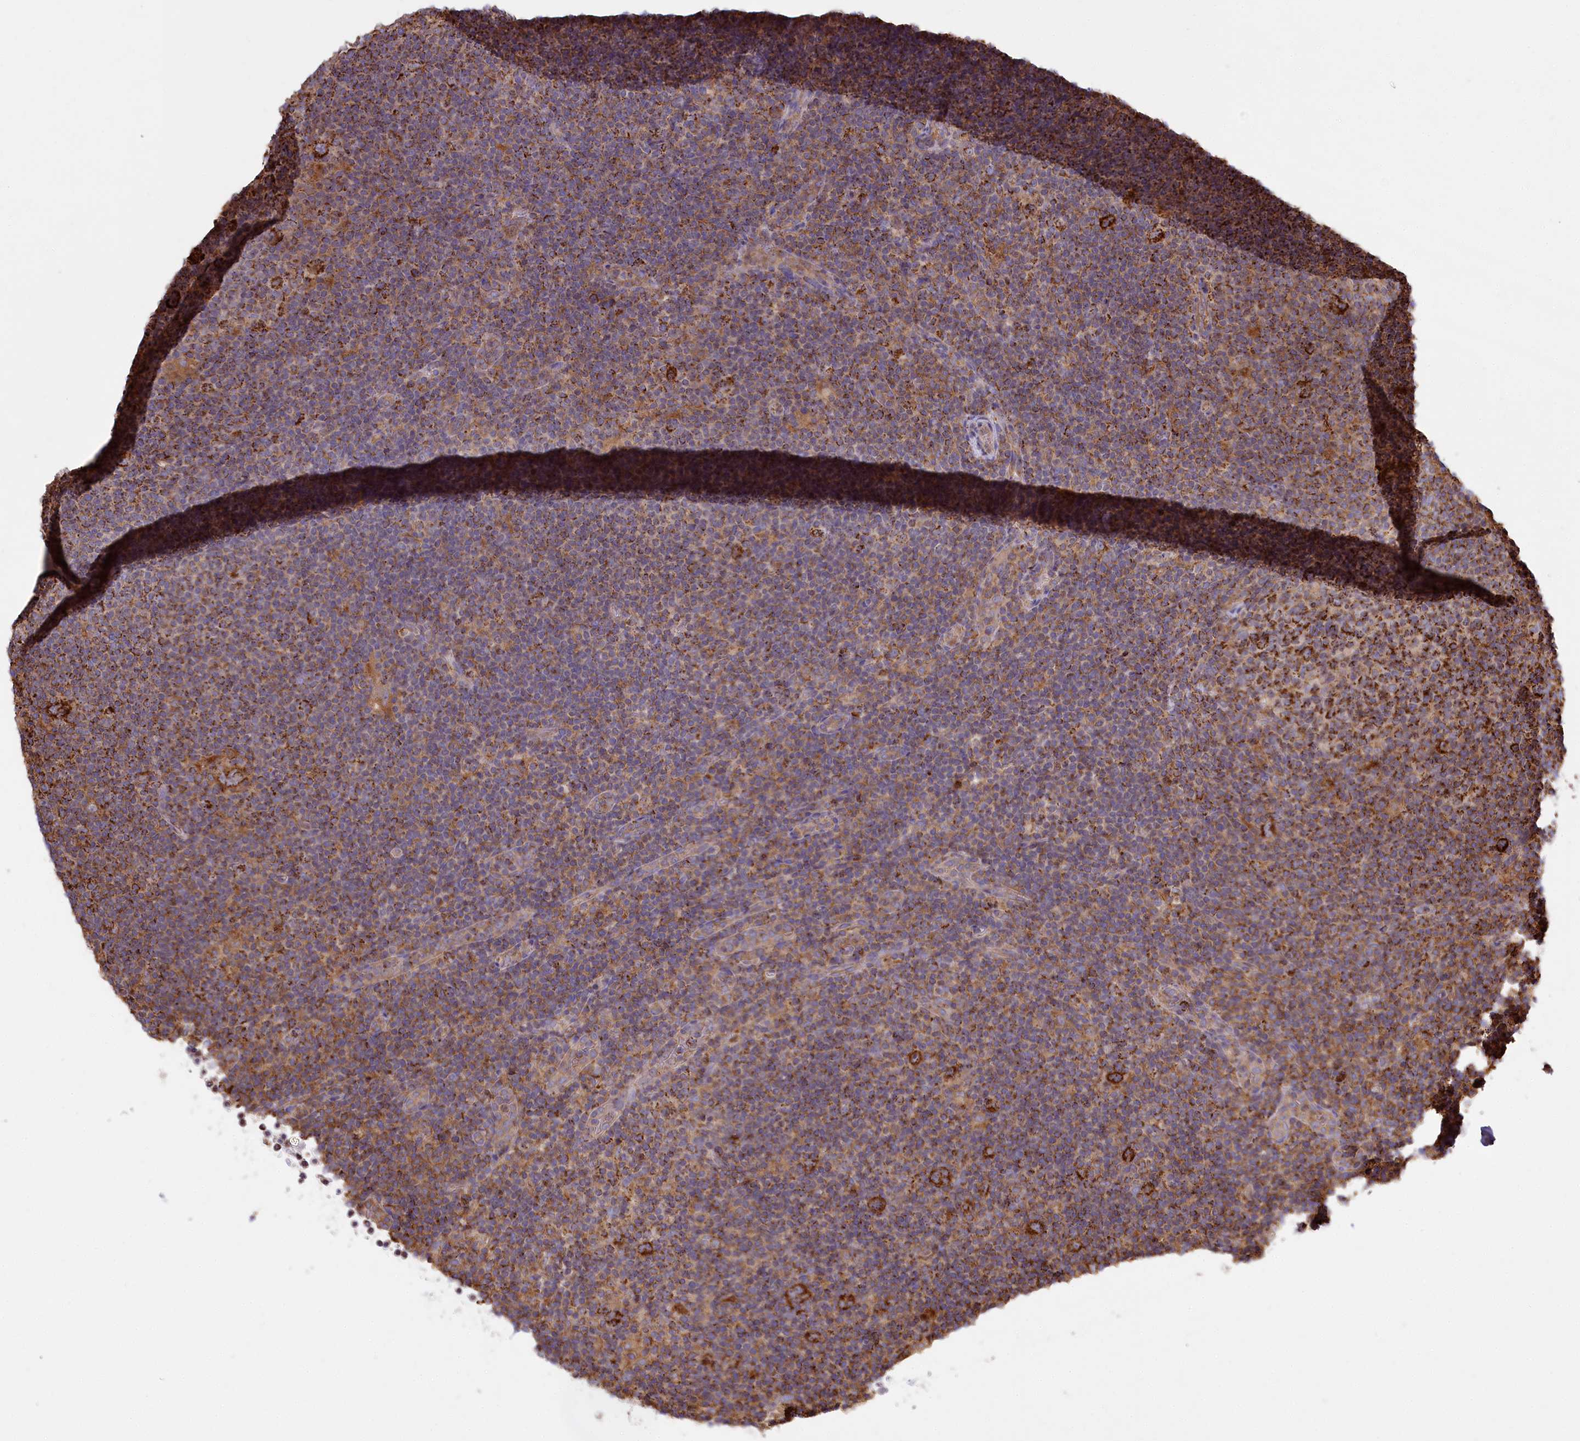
{"staining": {"intensity": "strong", "quantity": ">75%", "location": "cytoplasmic/membranous"}, "tissue": "lymphoma", "cell_type": "Tumor cells", "image_type": "cancer", "snomed": [{"axis": "morphology", "description": "Hodgkin's disease, NOS"}, {"axis": "topography", "description": "Lymph node"}], "caption": "Hodgkin's disease tissue demonstrates strong cytoplasmic/membranous expression in about >75% of tumor cells, visualized by immunohistochemistry.", "gene": "CARD19", "patient": {"sex": "female", "age": 57}}